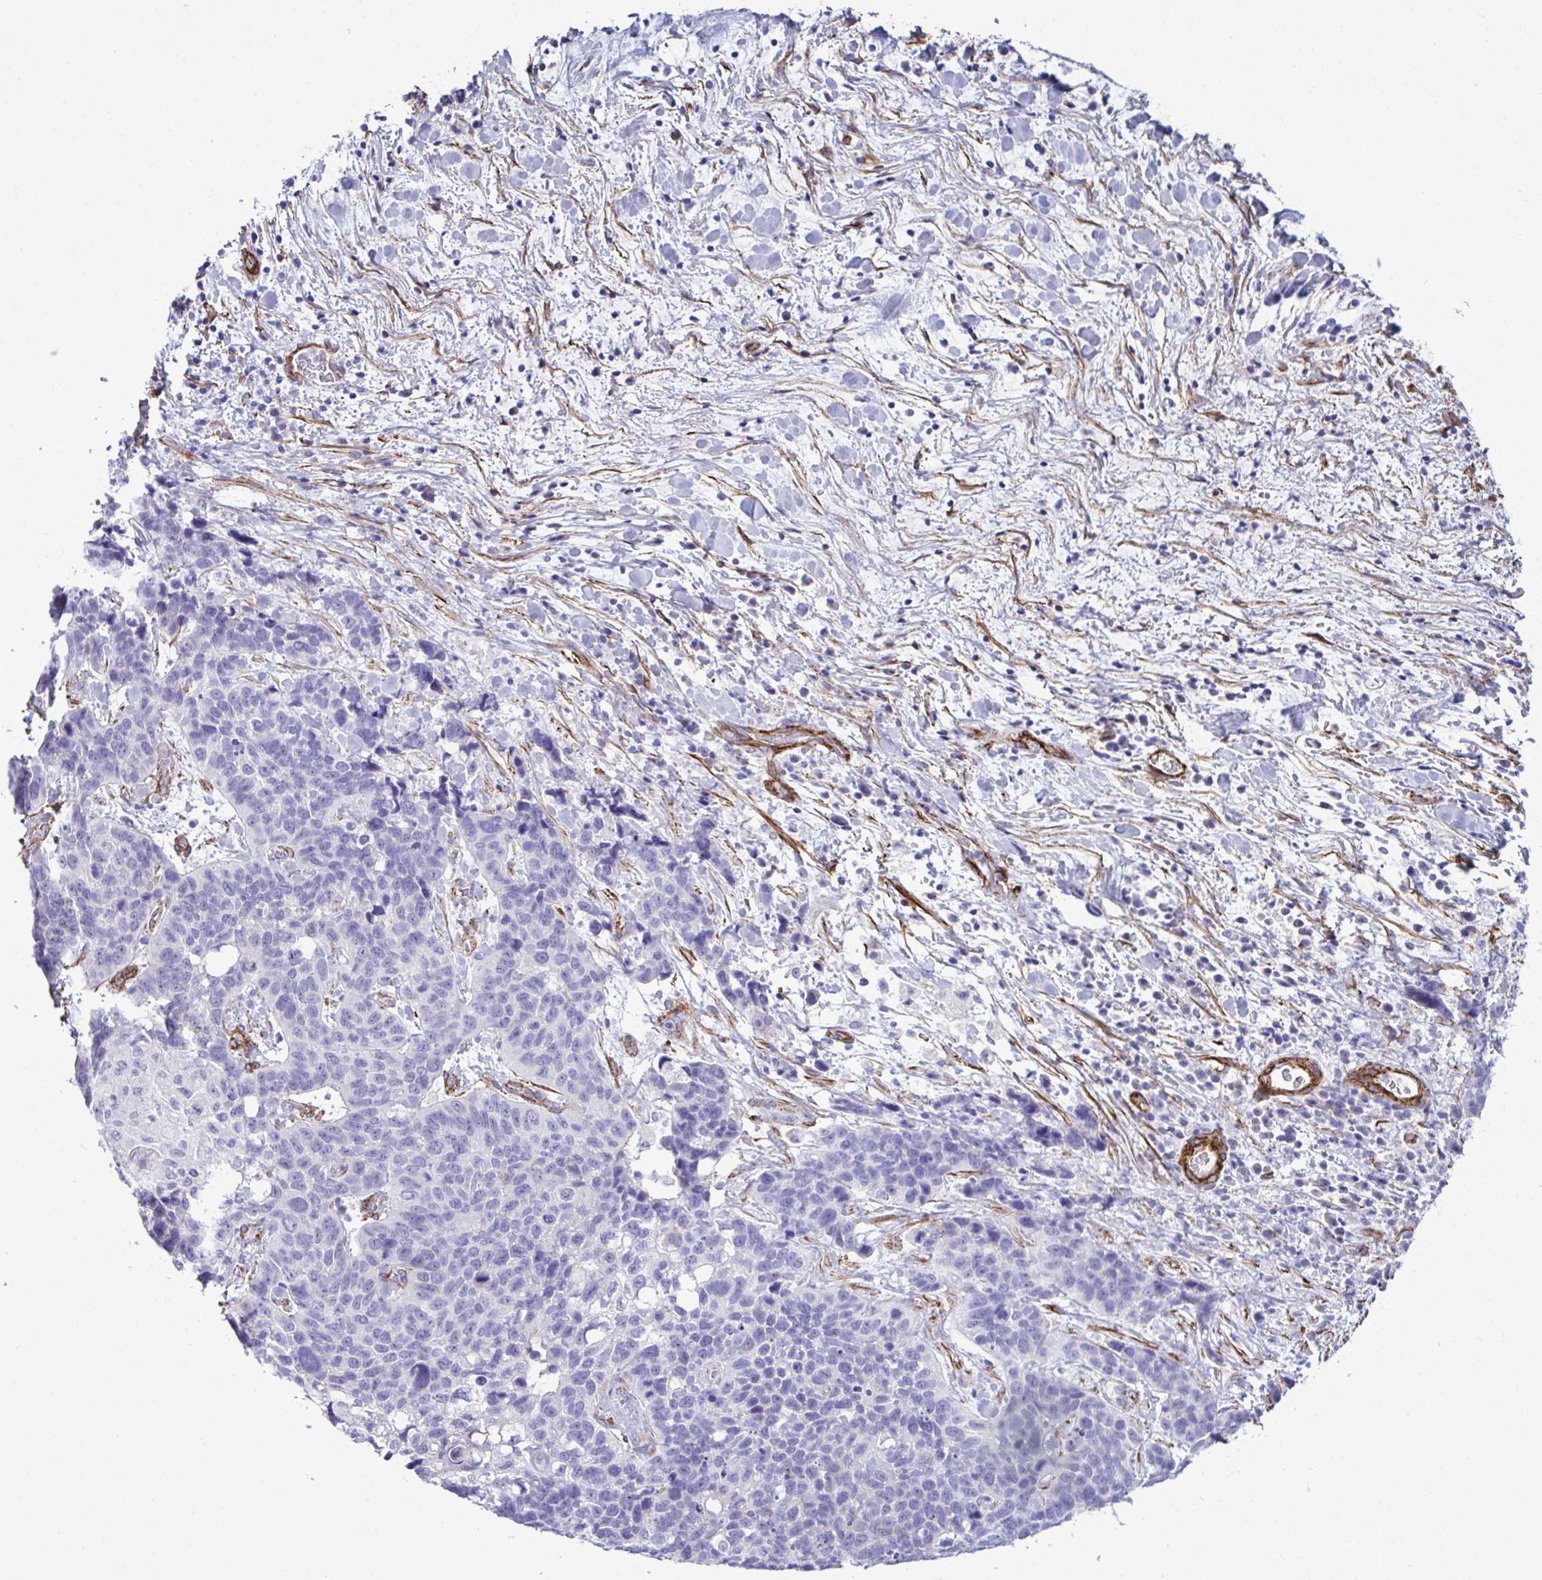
{"staining": {"intensity": "negative", "quantity": "none", "location": "none"}, "tissue": "lung cancer", "cell_type": "Tumor cells", "image_type": "cancer", "snomed": [{"axis": "morphology", "description": "Squamous cell carcinoma, NOS"}, {"axis": "topography", "description": "Lung"}], "caption": "Protein analysis of squamous cell carcinoma (lung) shows no significant expression in tumor cells.", "gene": "SYNPO2L", "patient": {"sex": "male", "age": 62}}